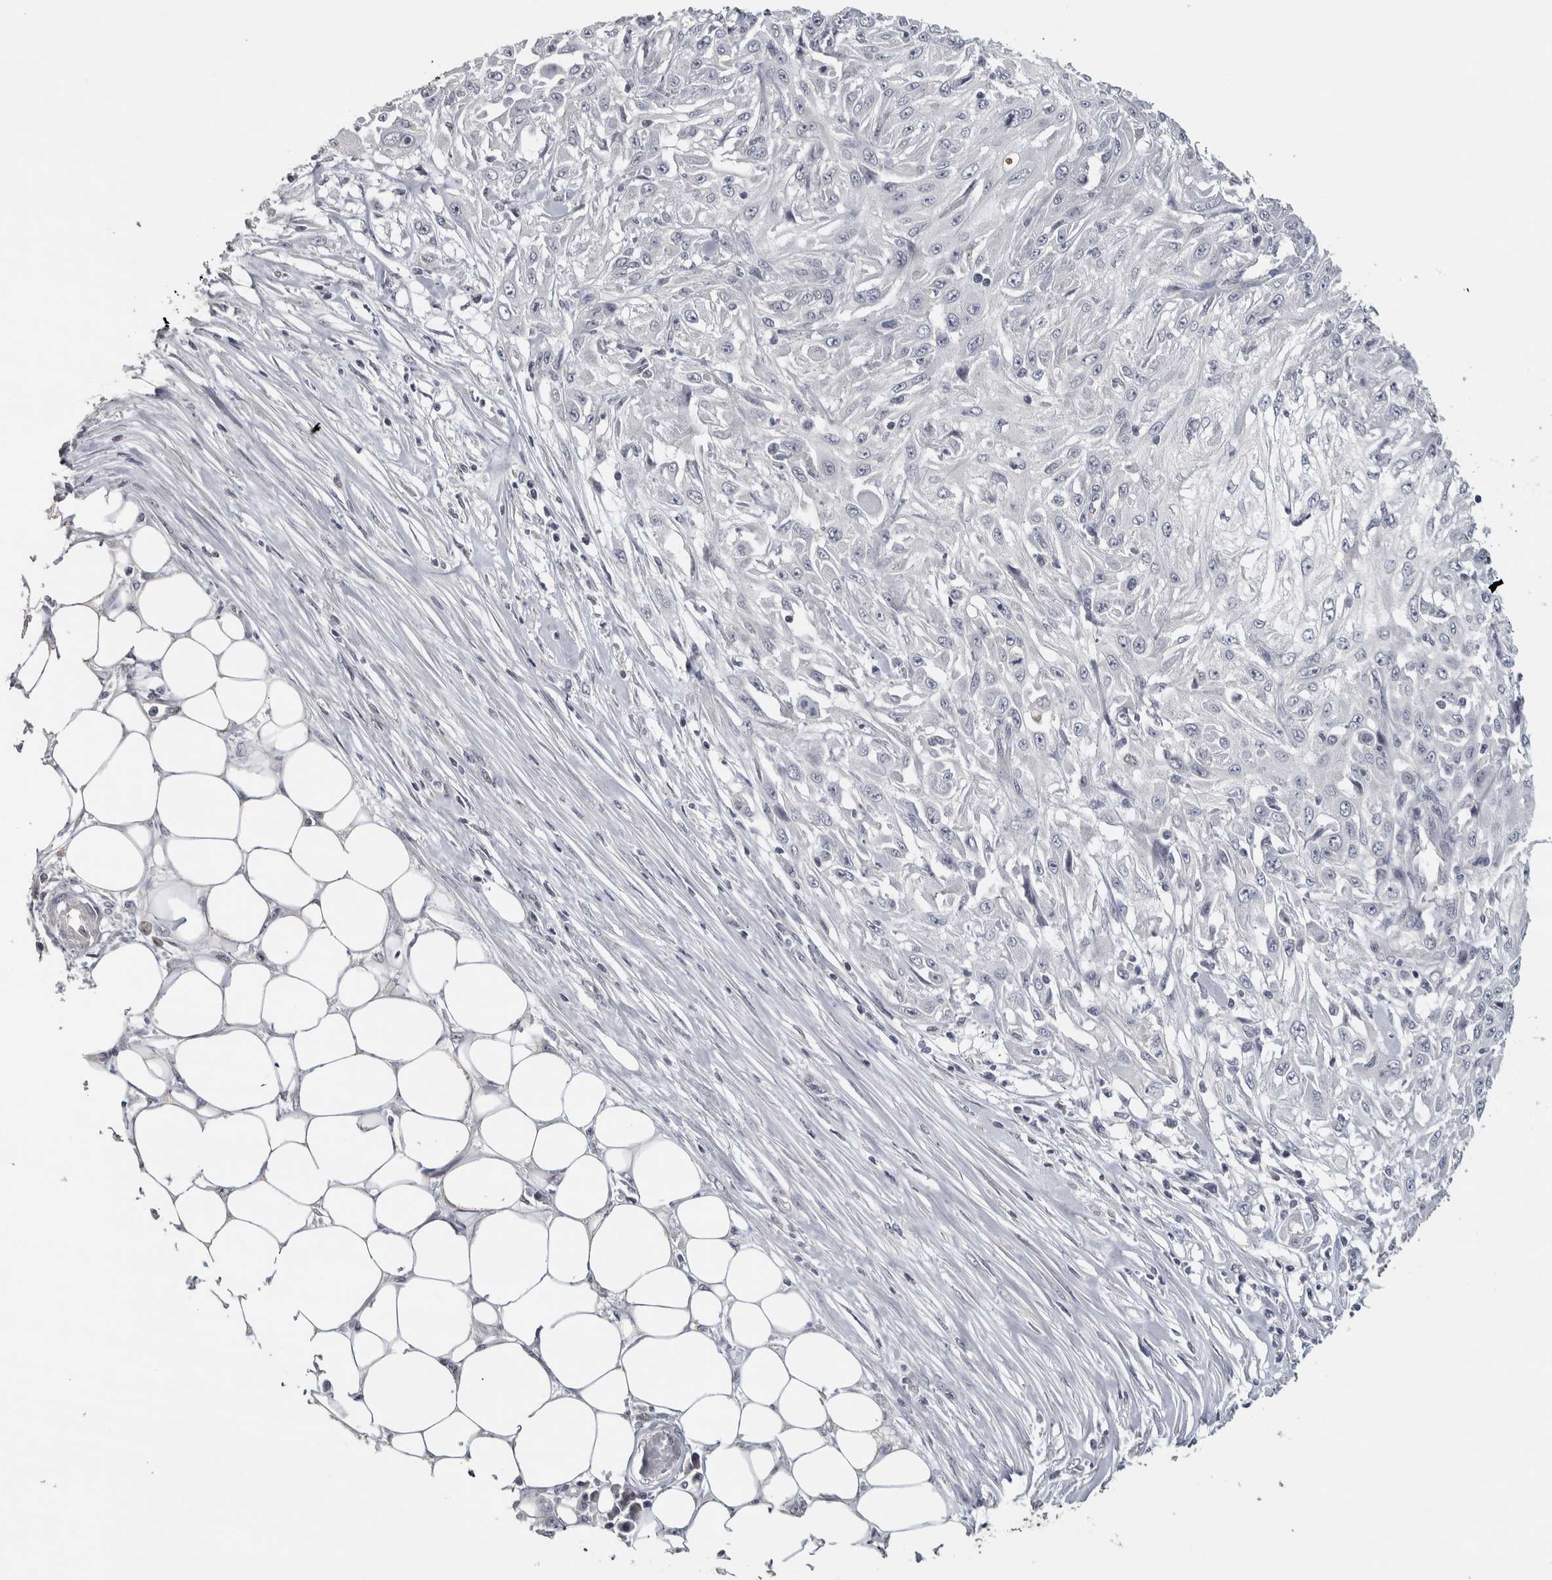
{"staining": {"intensity": "negative", "quantity": "none", "location": "none"}, "tissue": "skin cancer", "cell_type": "Tumor cells", "image_type": "cancer", "snomed": [{"axis": "morphology", "description": "Squamous cell carcinoma, NOS"}, {"axis": "morphology", "description": "Squamous cell carcinoma, metastatic, NOS"}, {"axis": "topography", "description": "Skin"}, {"axis": "topography", "description": "Lymph node"}], "caption": "Tumor cells are negative for protein expression in human skin cancer (metastatic squamous cell carcinoma).", "gene": "NECAB1", "patient": {"sex": "male", "age": 75}}